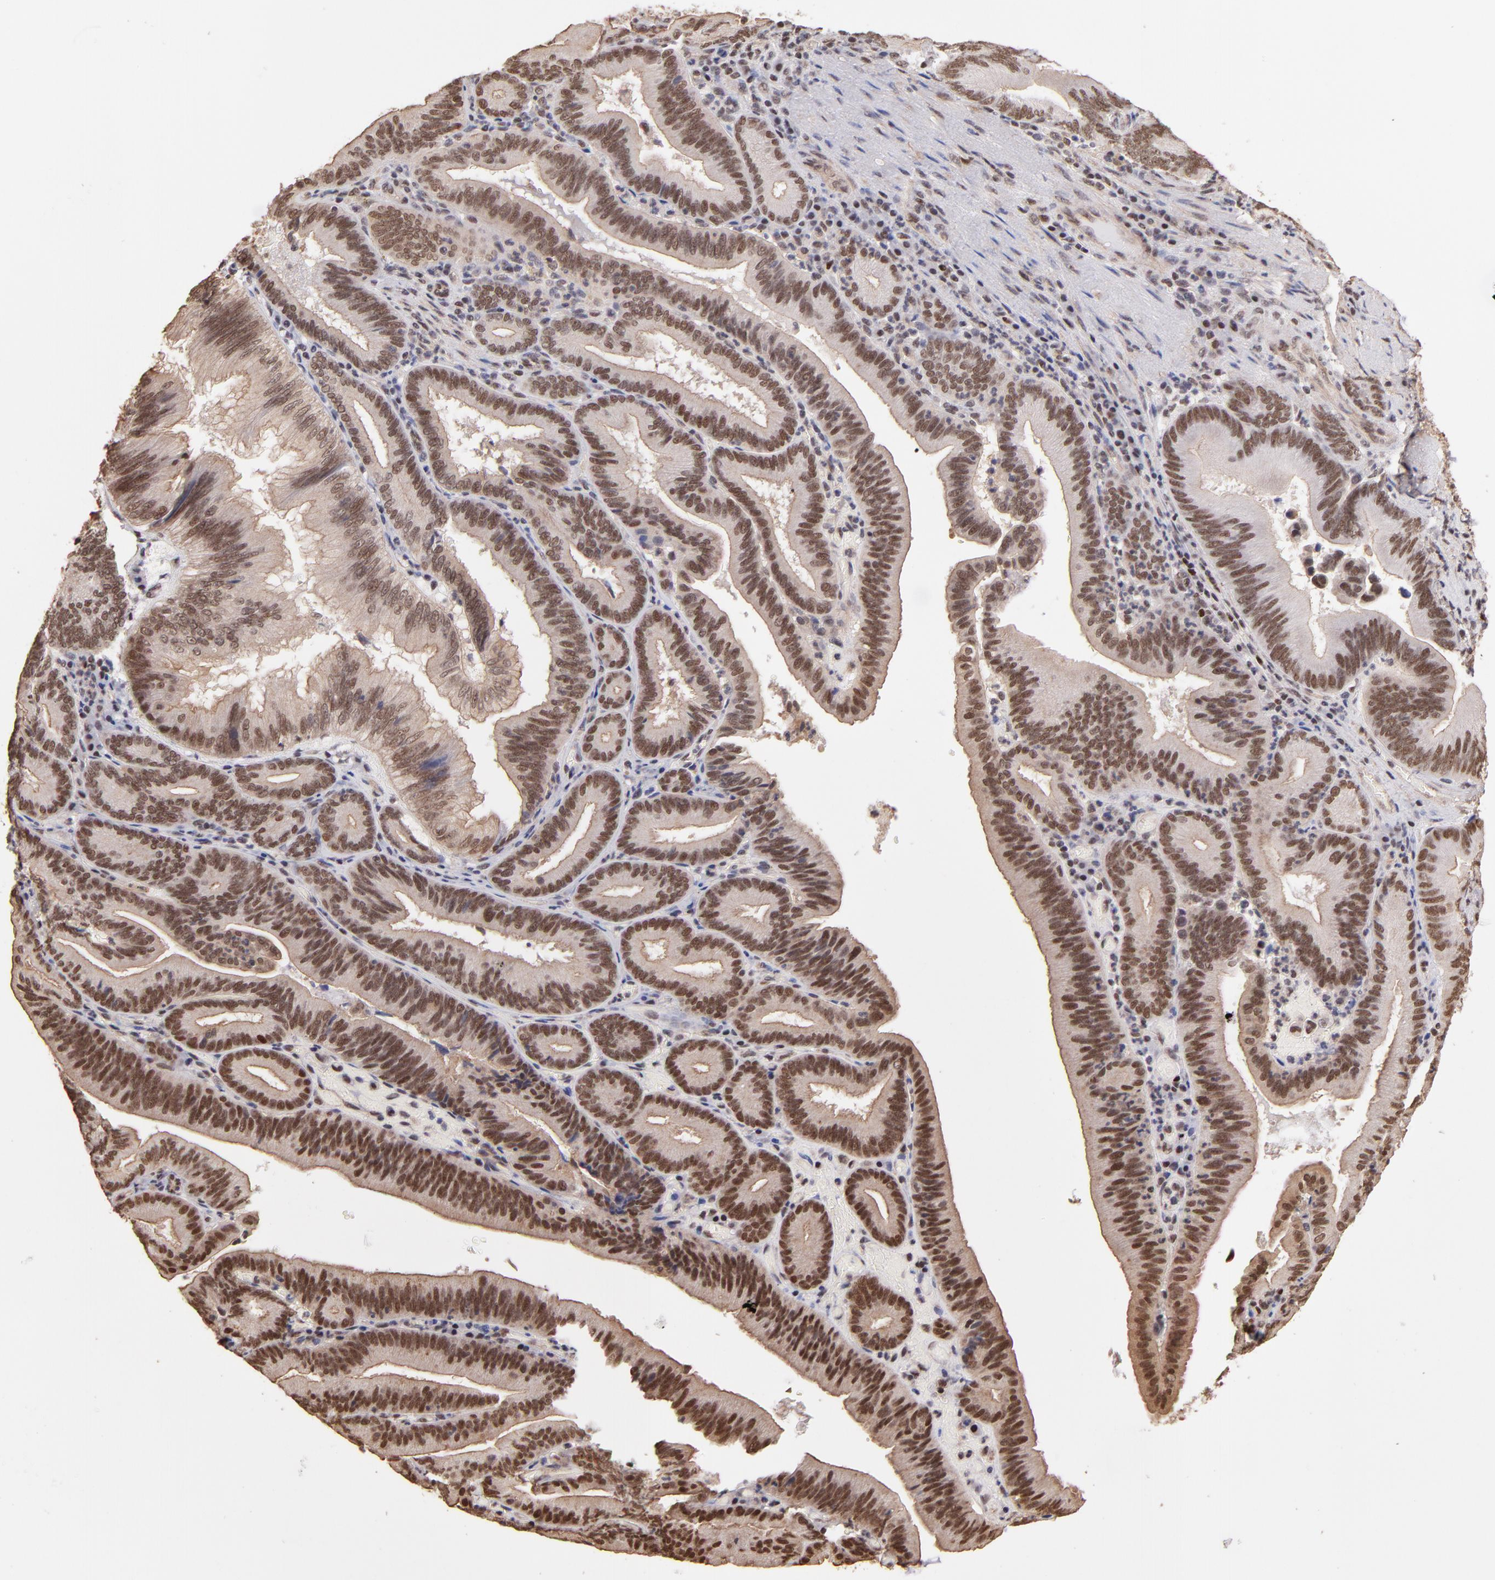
{"staining": {"intensity": "moderate", "quantity": ">75%", "location": "nuclear"}, "tissue": "pancreatic cancer", "cell_type": "Tumor cells", "image_type": "cancer", "snomed": [{"axis": "morphology", "description": "Adenocarcinoma, NOS"}, {"axis": "topography", "description": "Pancreas"}], "caption": "Protein expression analysis of pancreatic adenocarcinoma reveals moderate nuclear staining in about >75% of tumor cells. The protein is shown in brown color, while the nuclei are stained blue.", "gene": "TERF2", "patient": {"sex": "male", "age": 82}}